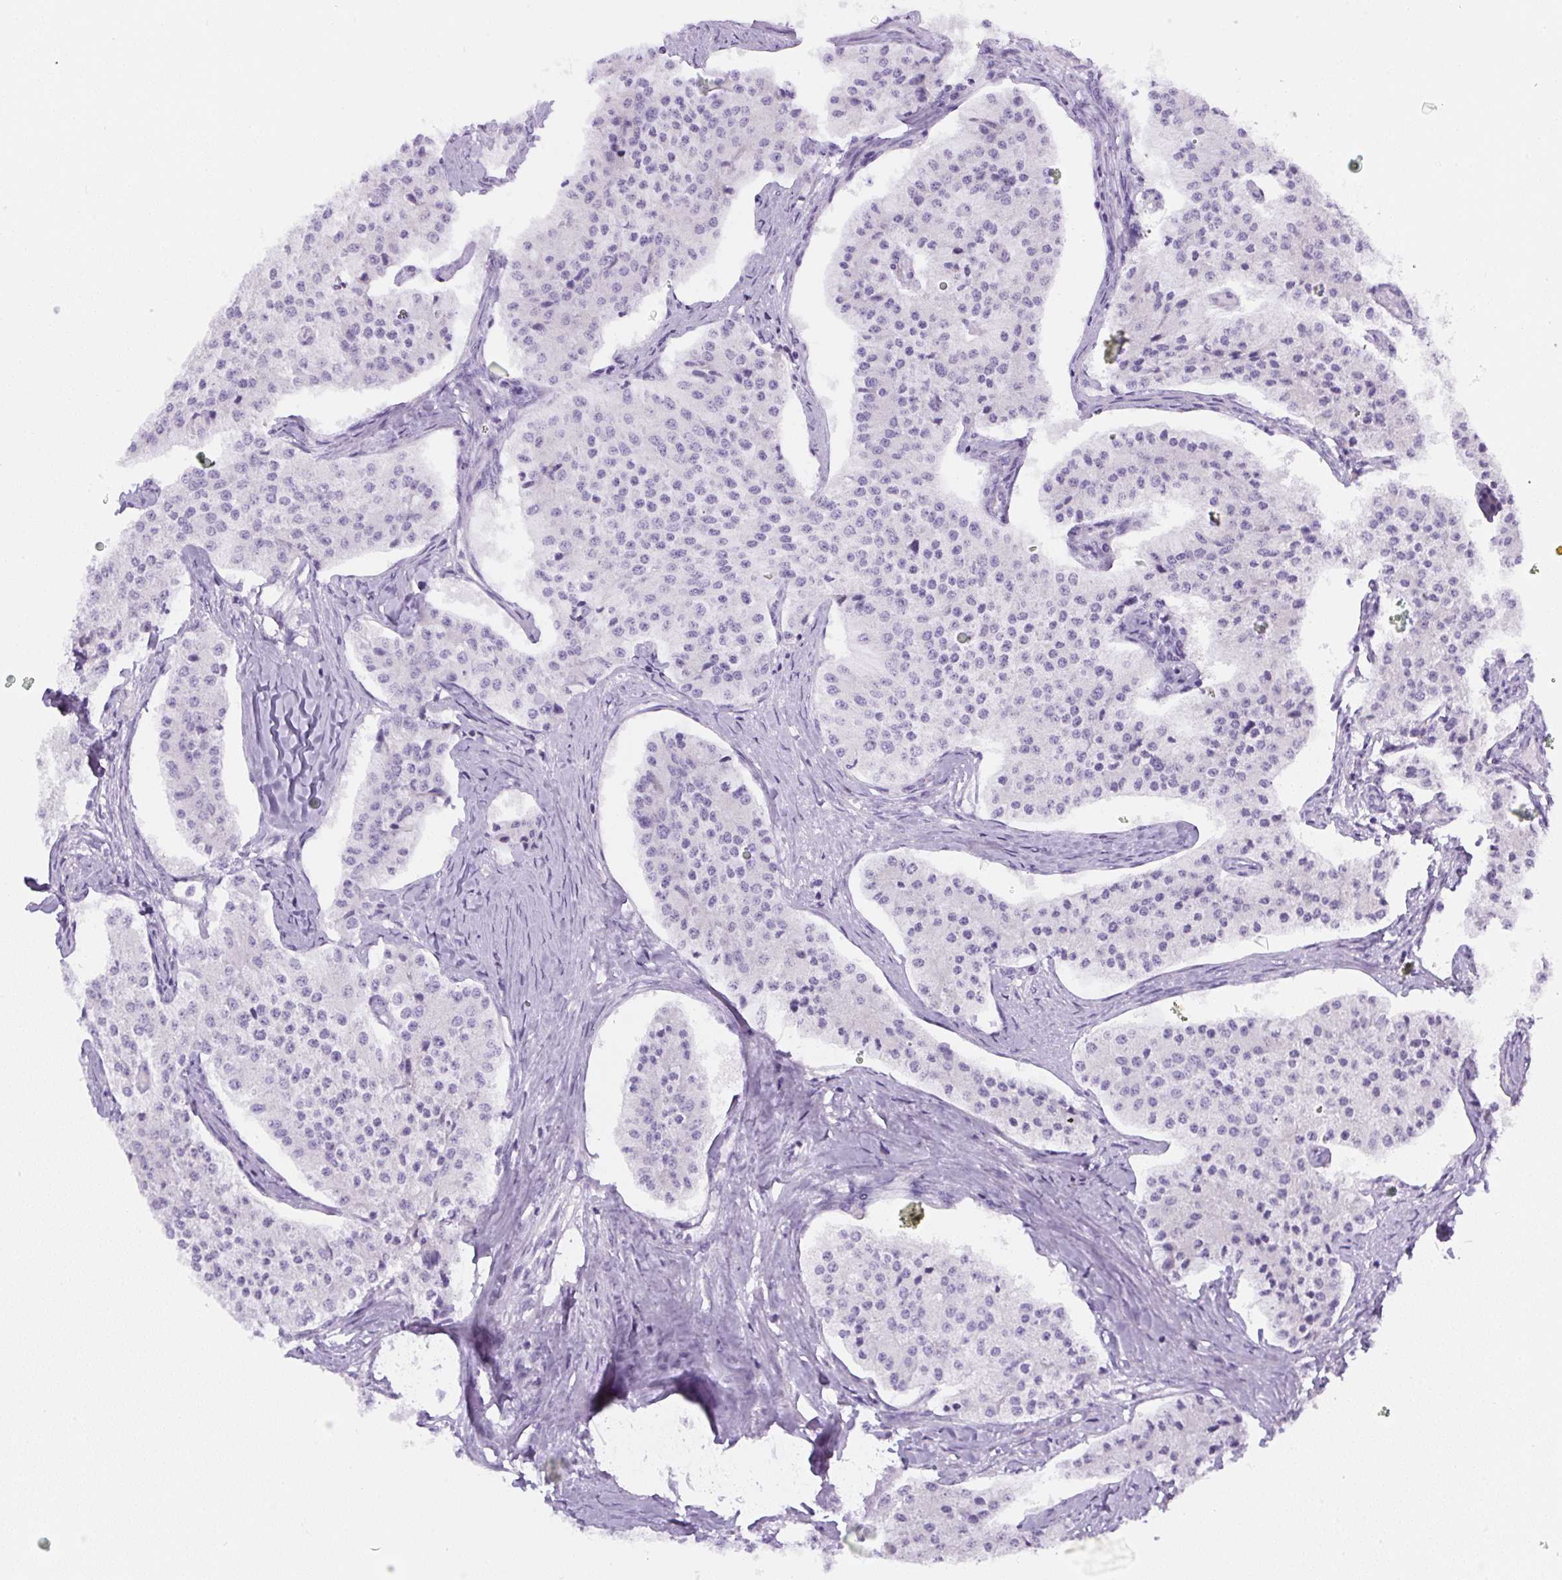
{"staining": {"intensity": "negative", "quantity": "none", "location": "none"}, "tissue": "carcinoid", "cell_type": "Tumor cells", "image_type": "cancer", "snomed": [{"axis": "morphology", "description": "Carcinoid, malignant, NOS"}, {"axis": "topography", "description": "Colon"}], "caption": "Histopathology image shows no significant protein positivity in tumor cells of malignant carcinoid.", "gene": "PIP5KL1", "patient": {"sex": "female", "age": 52}}